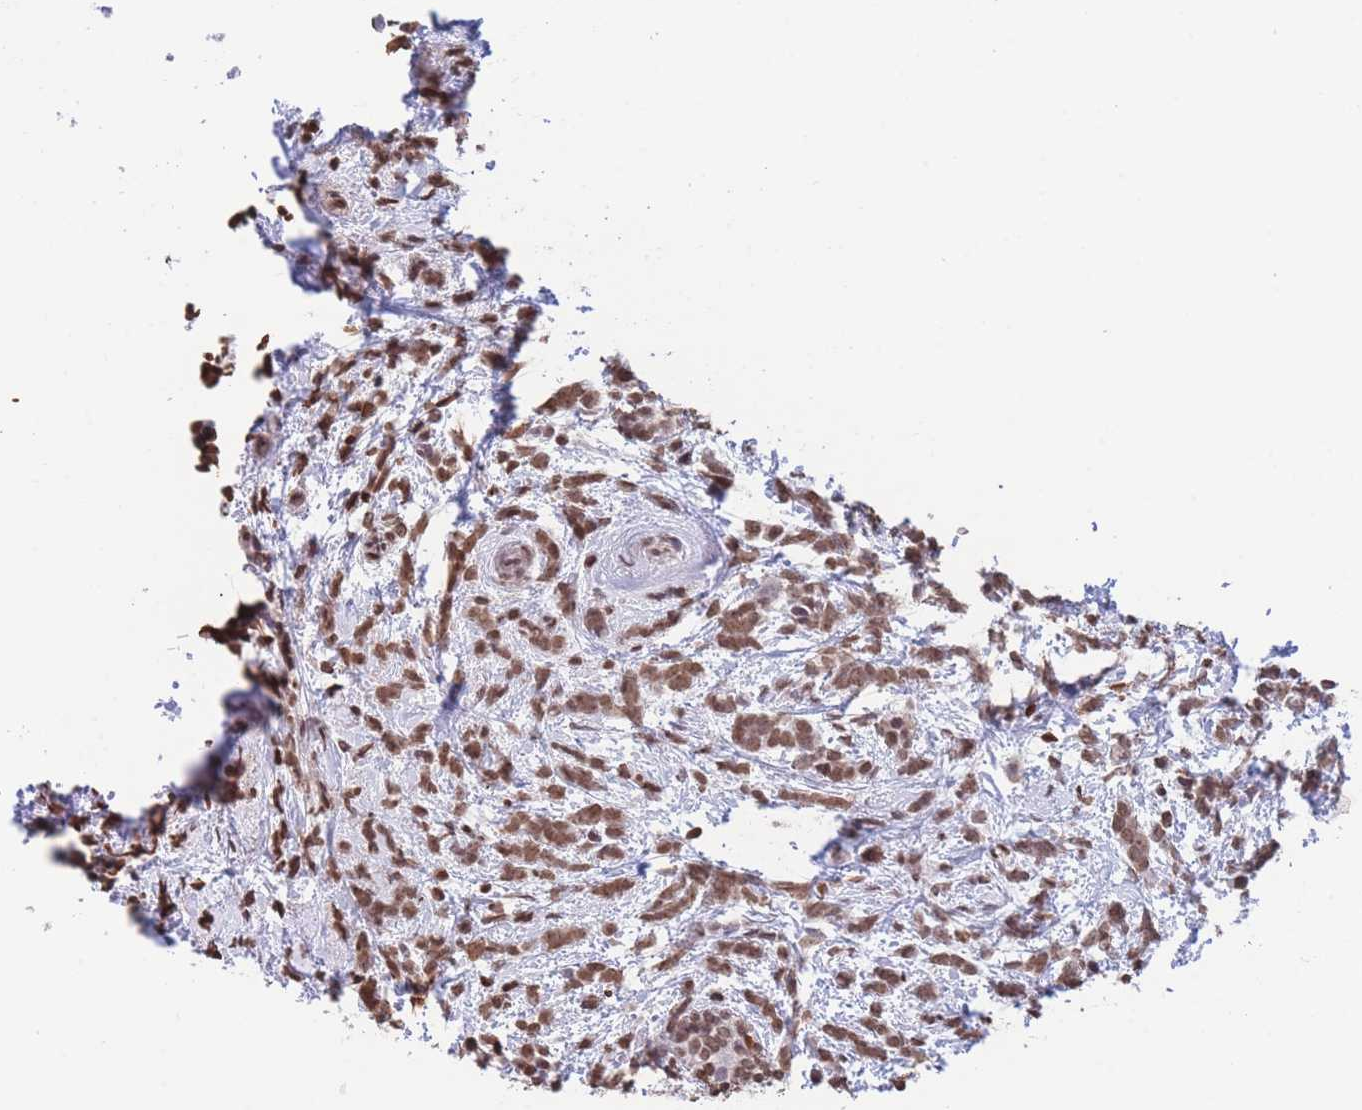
{"staining": {"intensity": "moderate", "quantity": ">75%", "location": "nuclear"}, "tissue": "breast cancer", "cell_type": "Tumor cells", "image_type": "cancer", "snomed": [{"axis": "morphology", "description": "Lobular carcinoma"}, {"axis": "topography", "description": "Breast"}], "caption": "Tumor cells demonstrate moderate nuclear staining in about >75% of cells in breast lobular carcinoma. Immunohistochemistry (ihc) stains the protein in brown and the nuclei are stained blue.", "gene": "H2BC11", "patient": {"sex": "female", "age": 58}}